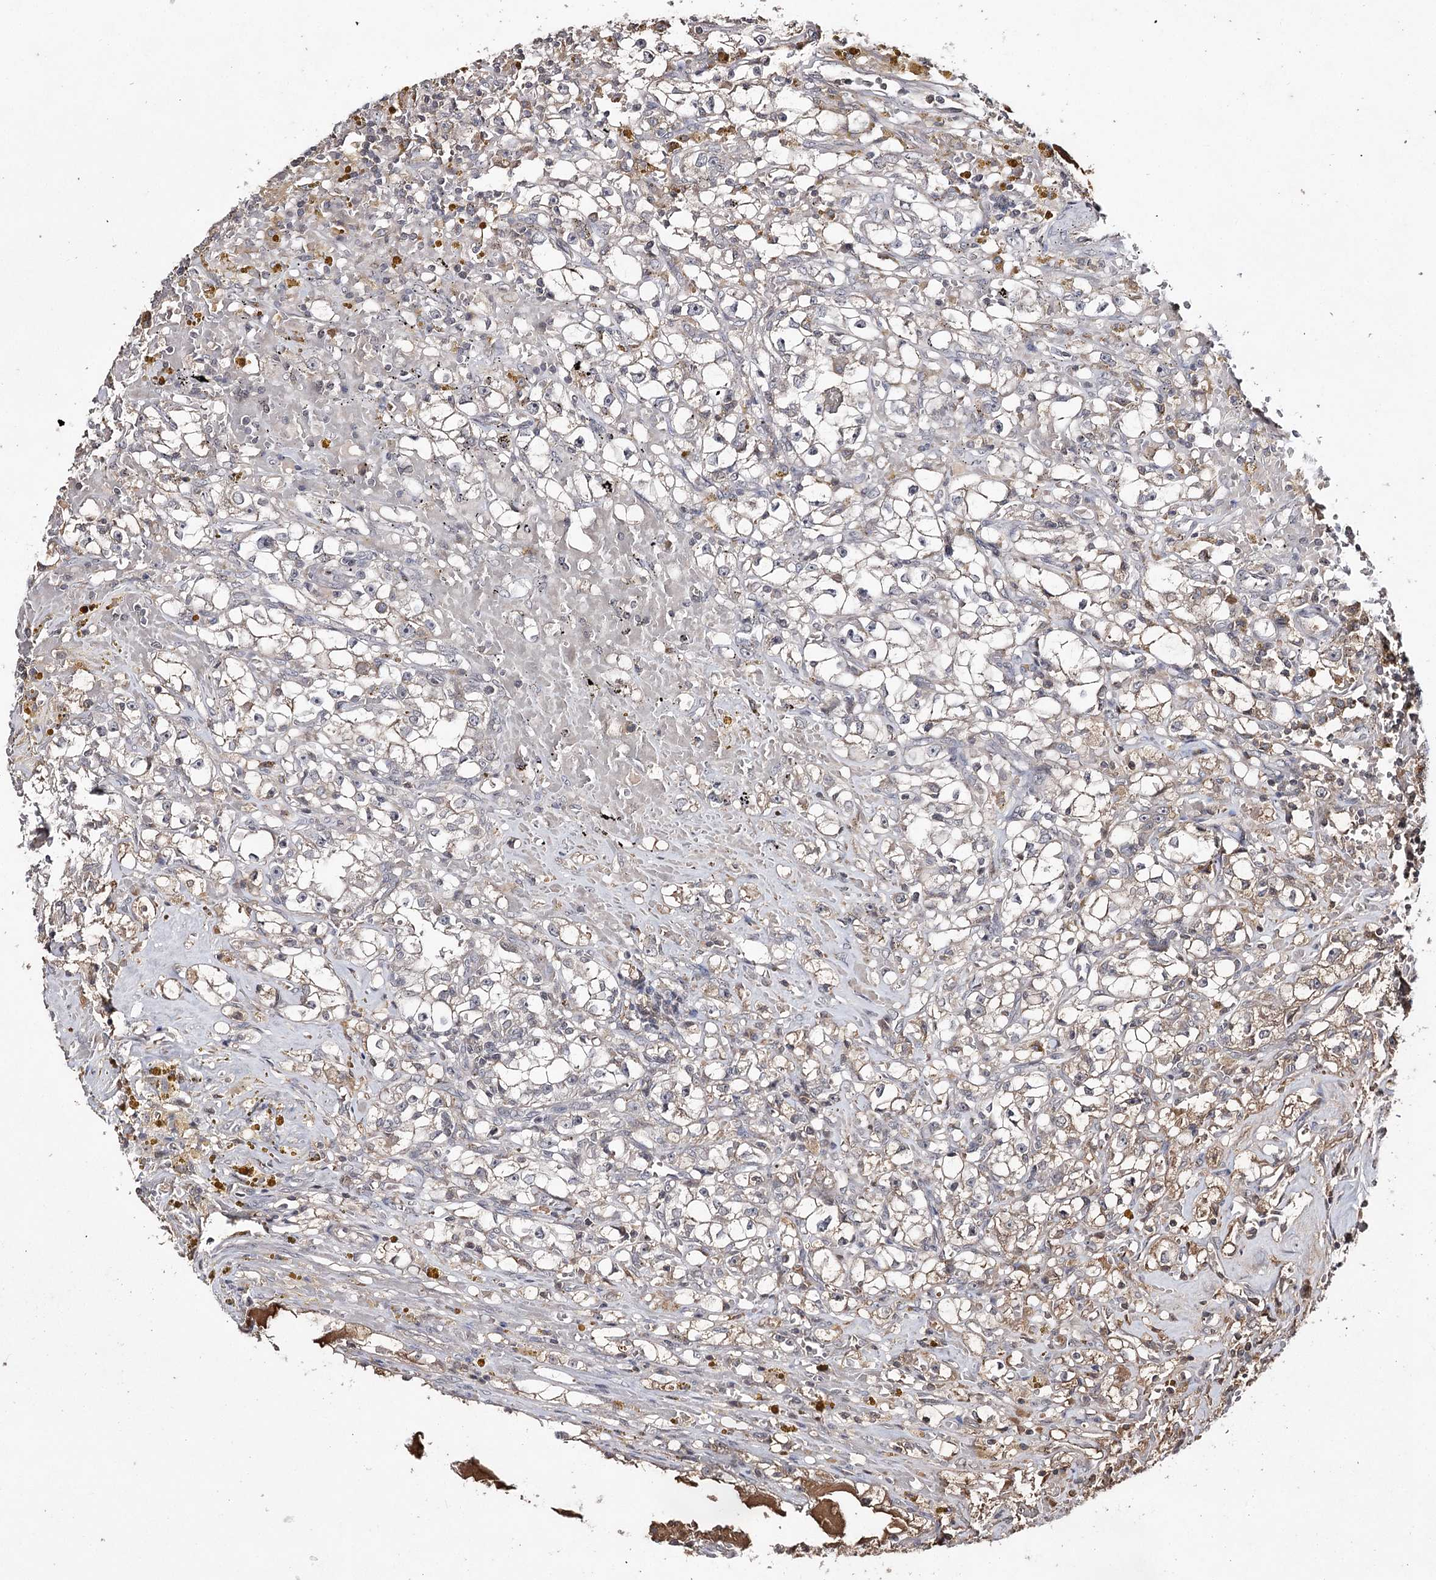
{"staining": {"intensity": "weak", "quantity": "25%-75%", "location": "cytoplasmic/membranous"}, "tissue": "renal cancer", "cell_type": "Tumor cells", "image_type": "cancer", "snomed": [{"axis": "morphology", "description": "Adenocarcinoma, NOS"}, {"axis": "topography", "description": "Kidney"}], "caption": "IHC photomicrograph of neoplastic tissue: human adenocarcinoma (renal) stained using immunohistochemistry (IHC) shows low levels of weak protein expression localized specifically in the cytoplasmic/membranous of tumor cells, appearing as a cytoplasmic/membranous brown color.", "gene": "SYNGR3", "patient": {"sex": "male", "age": 56}}